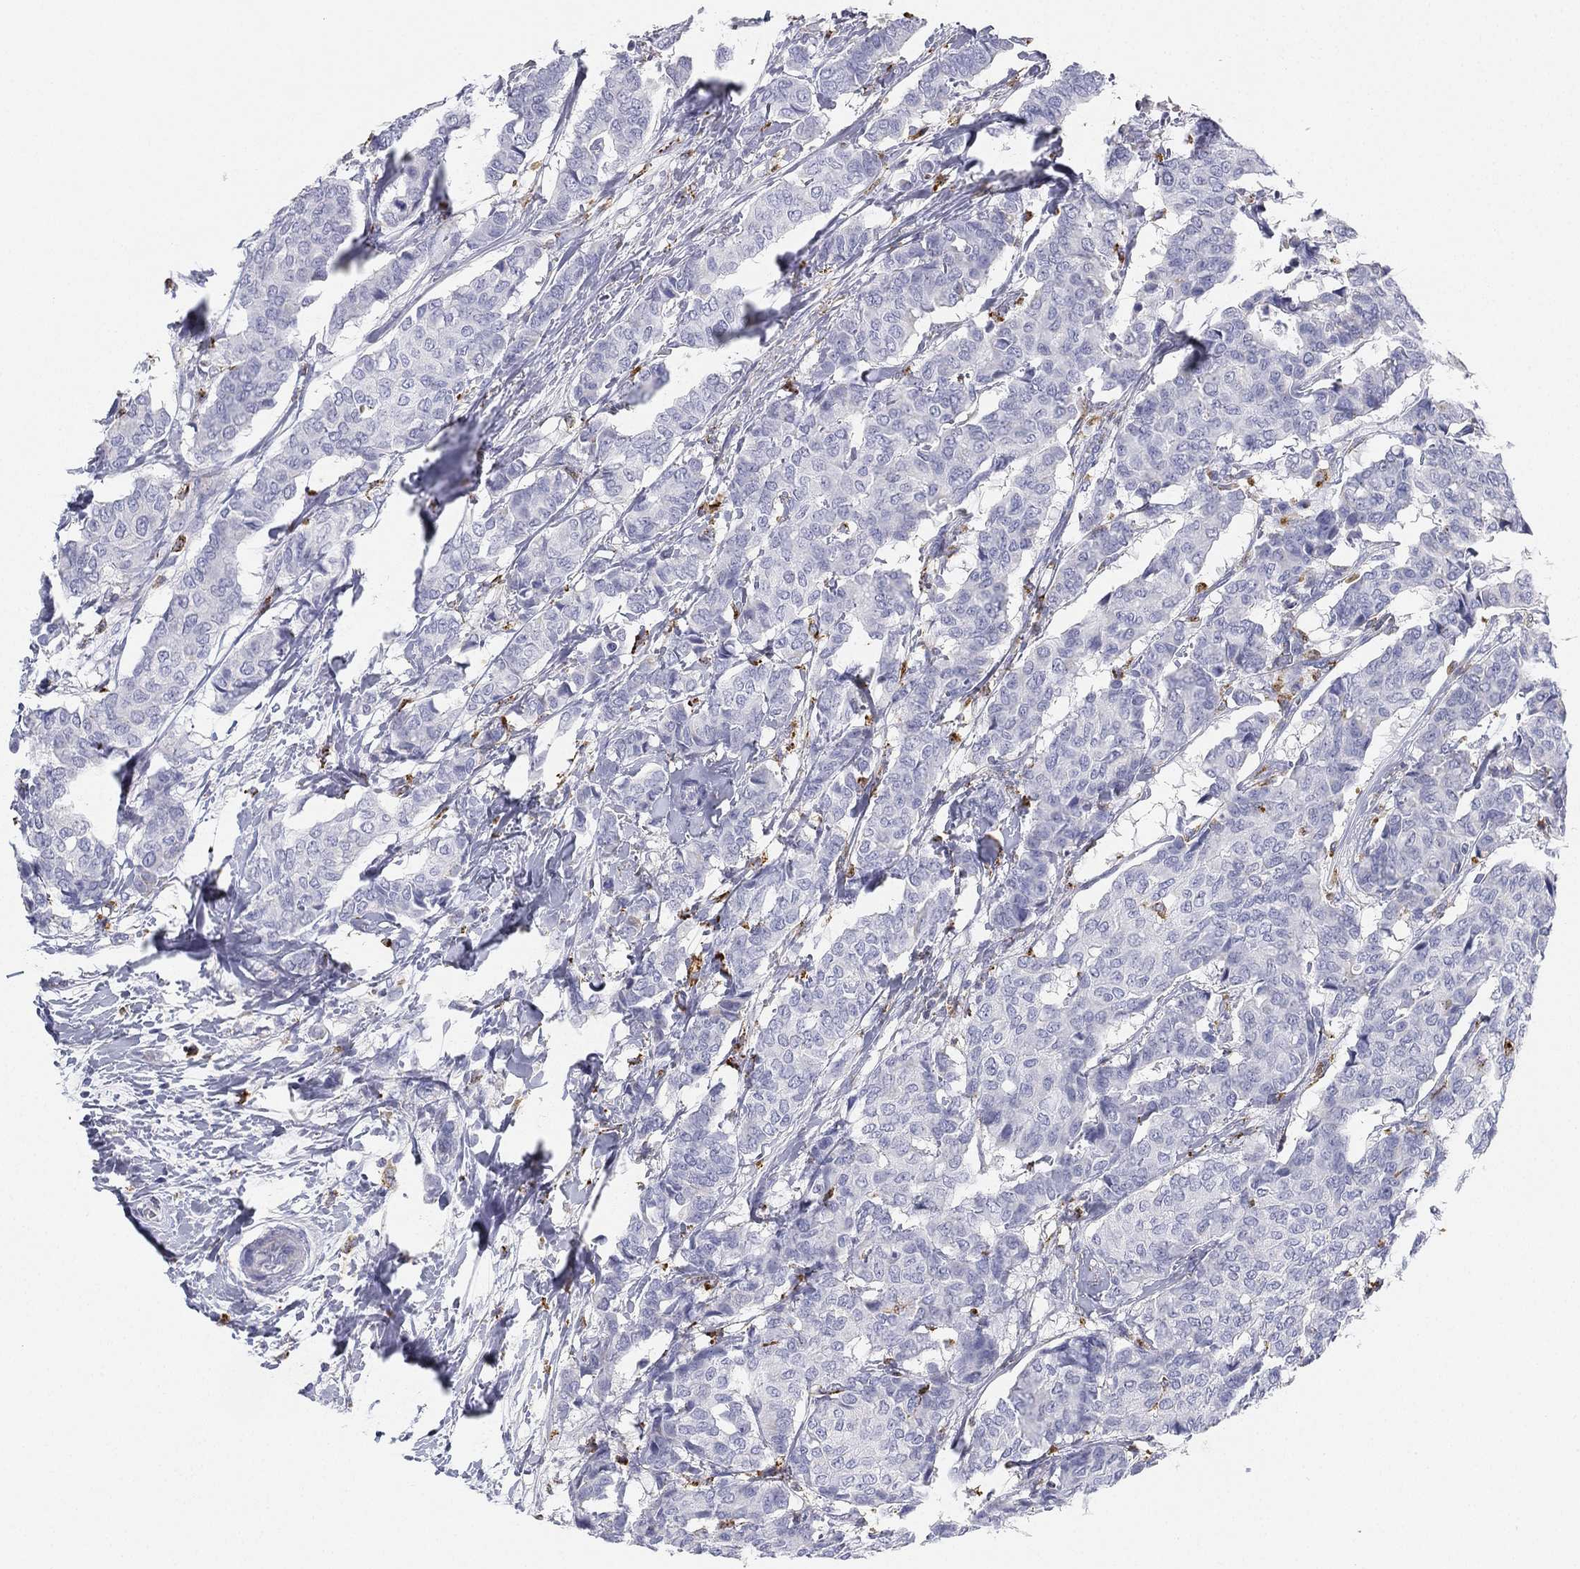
{"staining": {"intensity": "negative", "quantity": "none", "location": "none"}, "tissue": "breast cancer", "cell_type": "Tumor cells", "image_type": "cancer", "snomed": [{"axis": "morphology", "description": "Duct carcinoma"}, {"axis": "topography", "description": "Breast"}], "caption": "Breast intraductal carcinoma was stained to show a protein in brown. There is no significant staining in tumor cells.", "gene": "NPC2", "patient": {"sex": "female", "age": 75}}